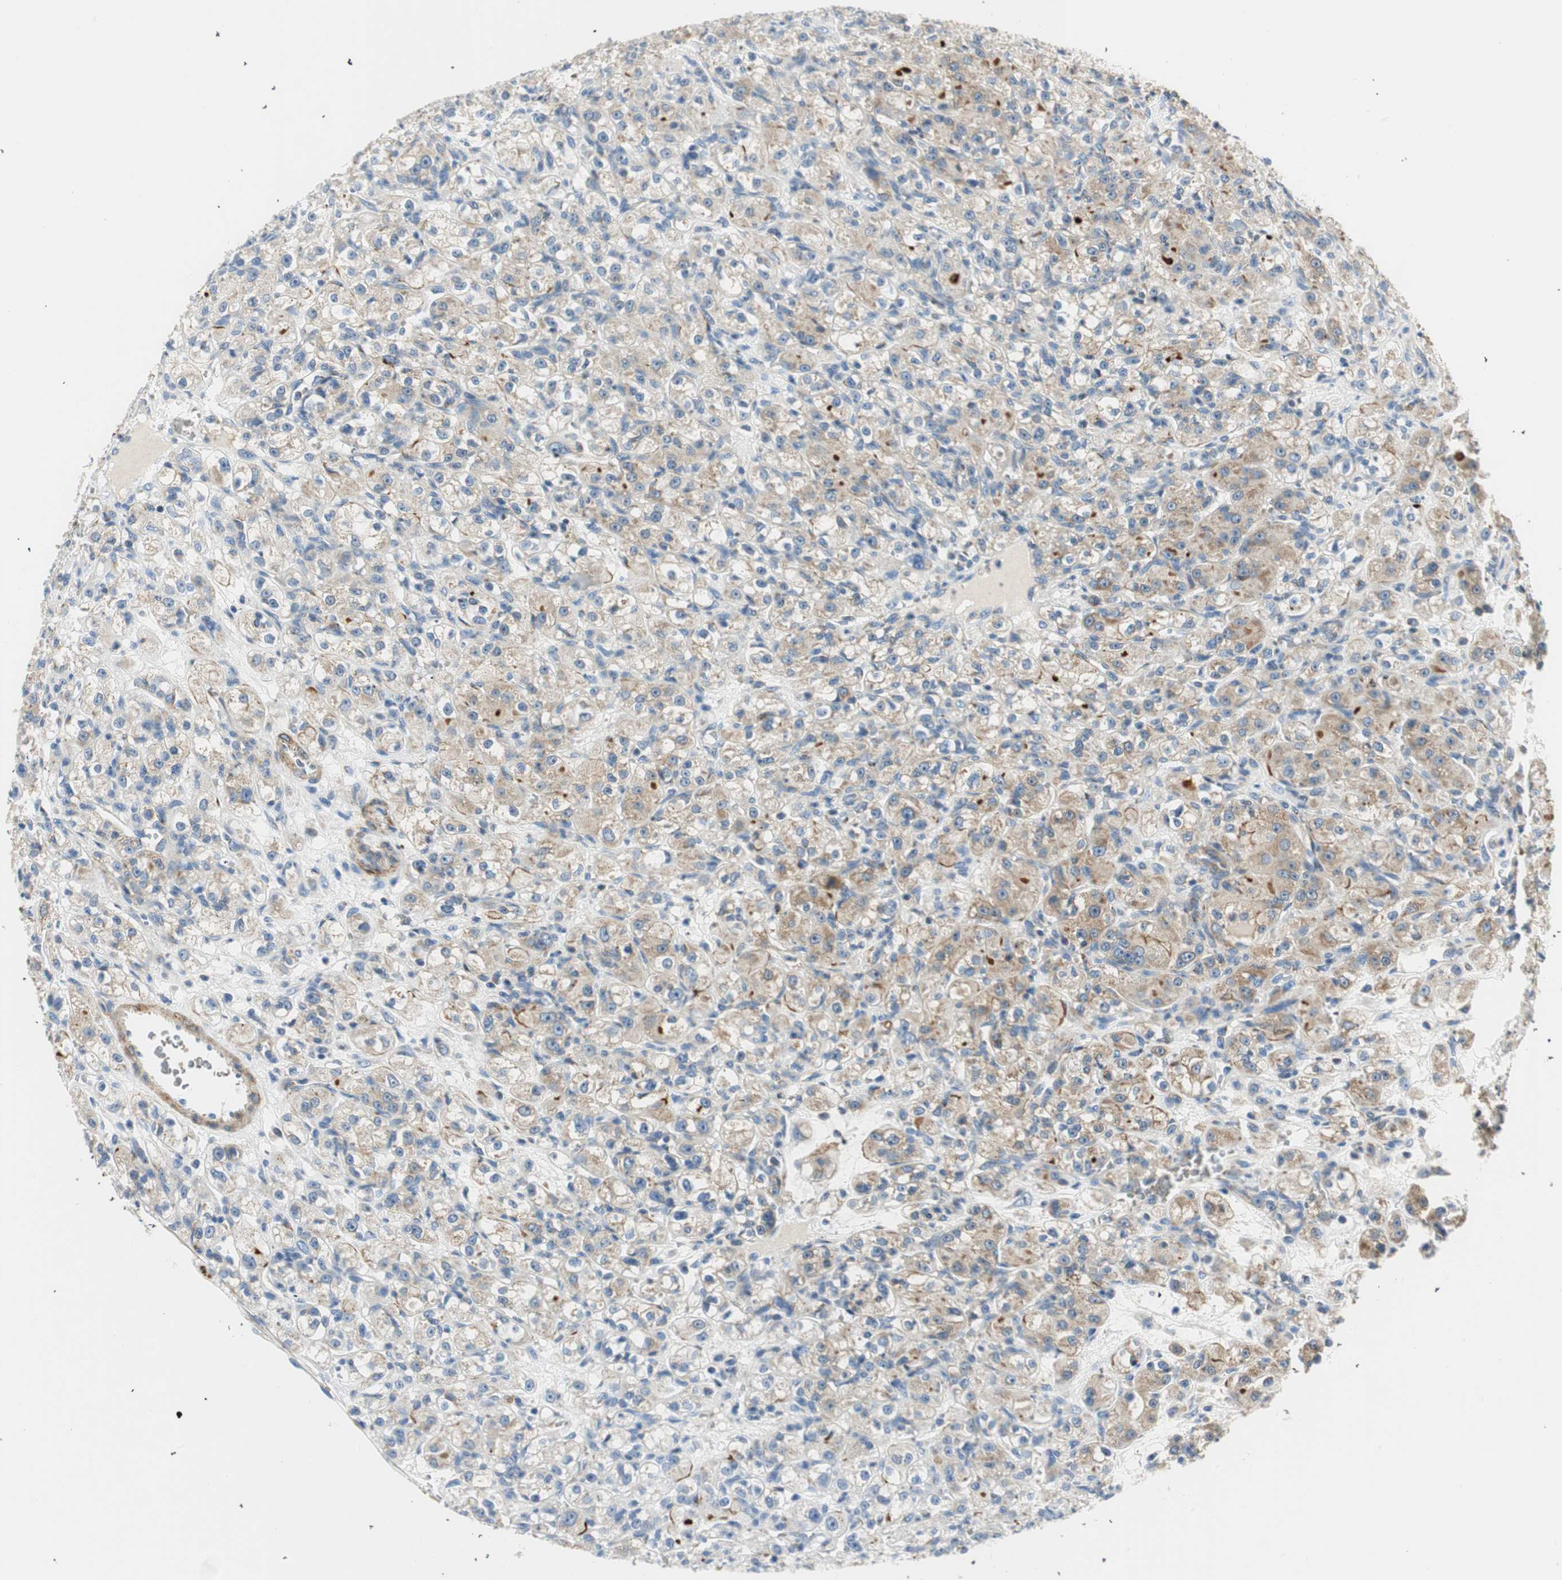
{"staining": {"intensity": "weak", "quantity": ">75%", "location": "cytoplasmic/membranous"}, "tissue": "renal cancer", "cell_type": "Tumor cells", "image_type": "cancer", "snomed": [{"axis": "morphology", "description": "Normal tissue, NOS"}, {"axis": "morphology", "description": "Adenocarcinoma, NOS"}, {"axis": "topography", "description": "Kidney"}], "caption": "A brown stain labels weak cytoplasmic/membranous staining of a protein in renal cancer (adenocarcinoma) tumor cells.", "gene": "RORB", "patient": {"sex": "male", "age": 61}}